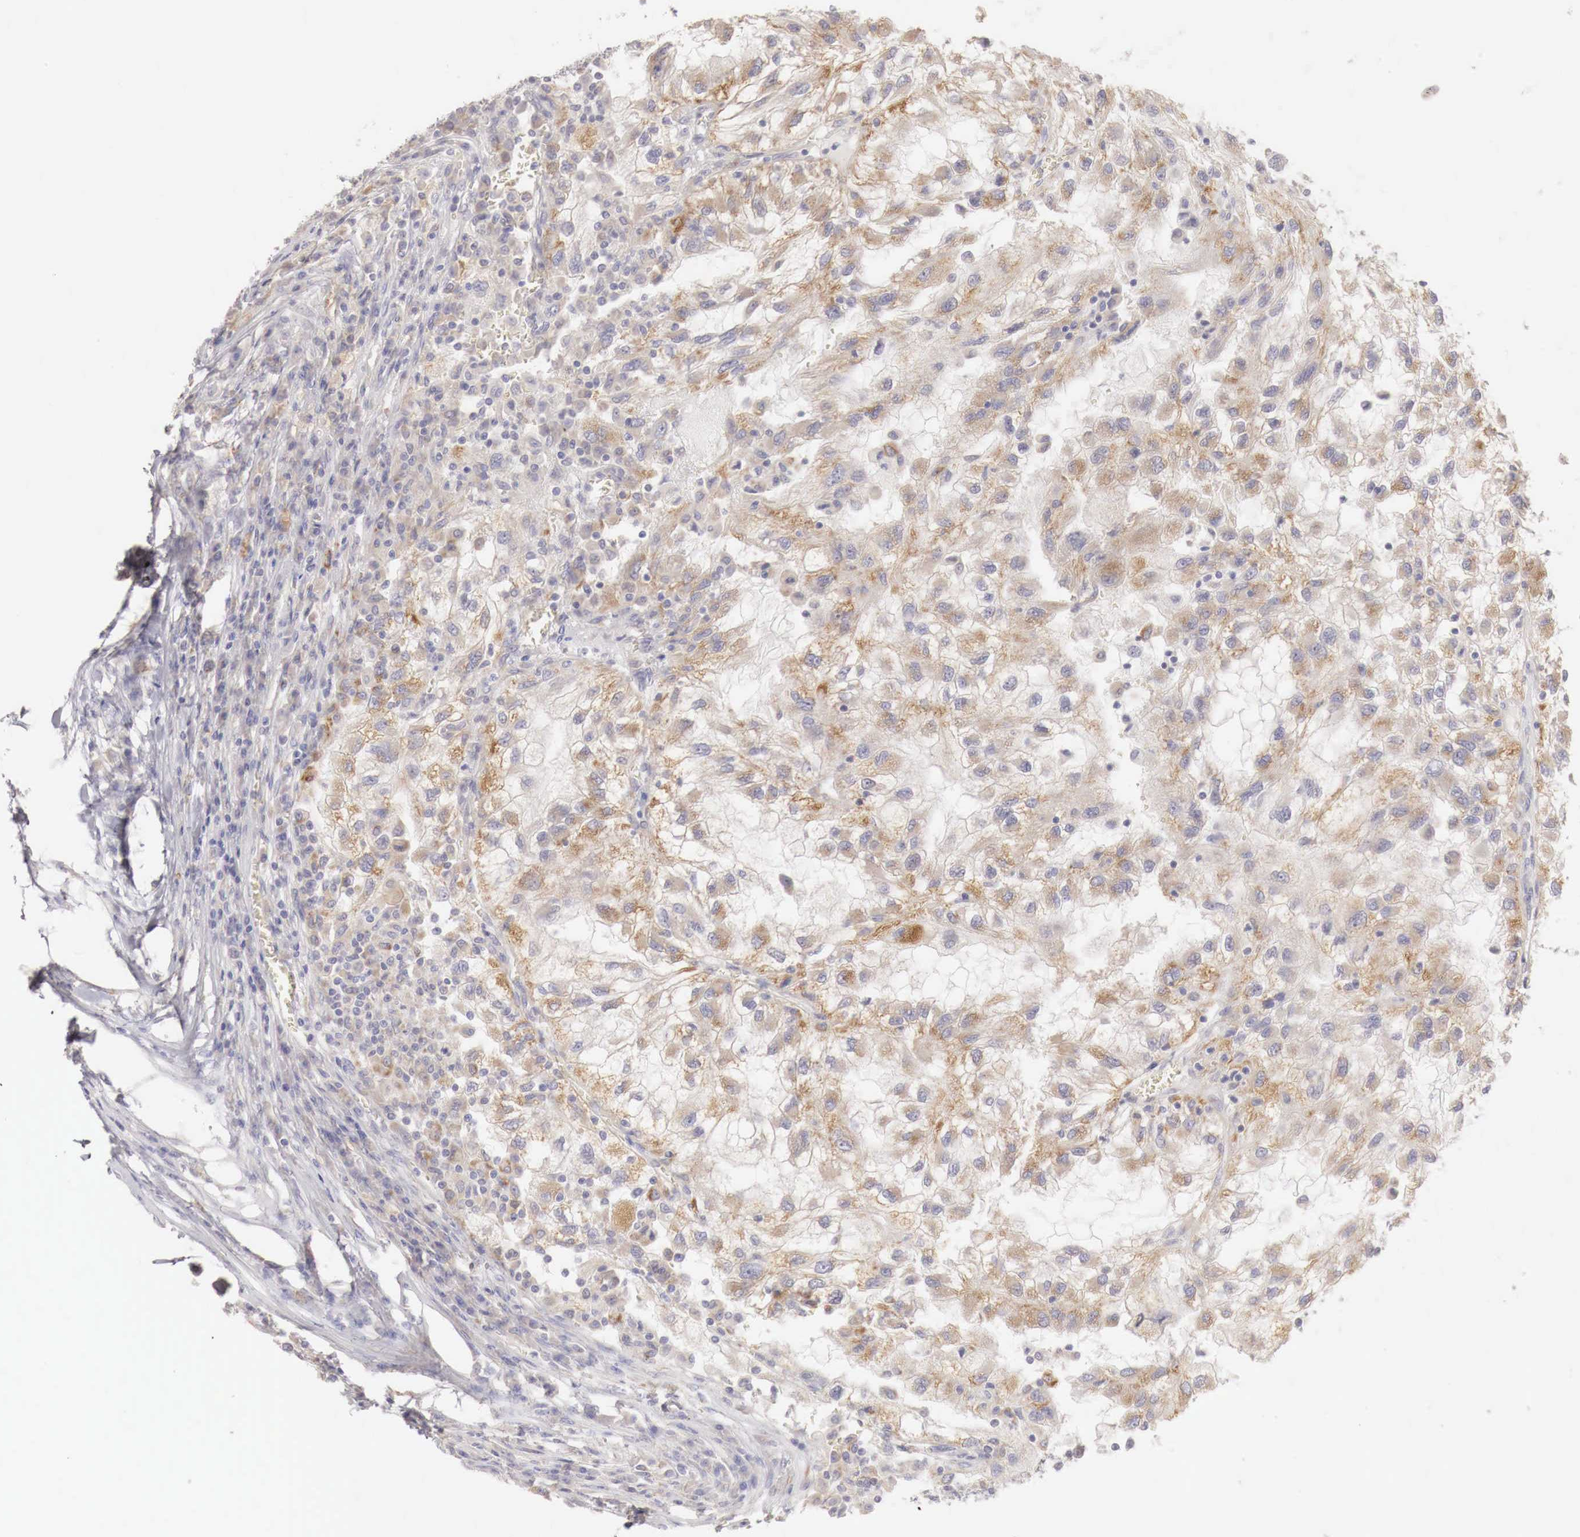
{"staining": {"intensity": "moderate", "quantity": "25%-75%", "location": "cytoplasmic/membranous"}, "tissue": "renal cancer", "cell_type": "Tumor cells", "image_type": "cancer", "snomed": [{"axis": "morphology", "description": "Normal tissue, NOS"}, {"axis": "morphology", "description": "Adenocarcinoma, NOS"}, {"axis": "topography", "description": "Kidney"}], "caption": "Renal cancer stained with a brown dye demonstrates moderate cytoplasmic/membranous positive expression in approximately 25%-75% of tumor cells.", "gene": "NSDHL", "patient": {"sex": "male", "age": 71}}